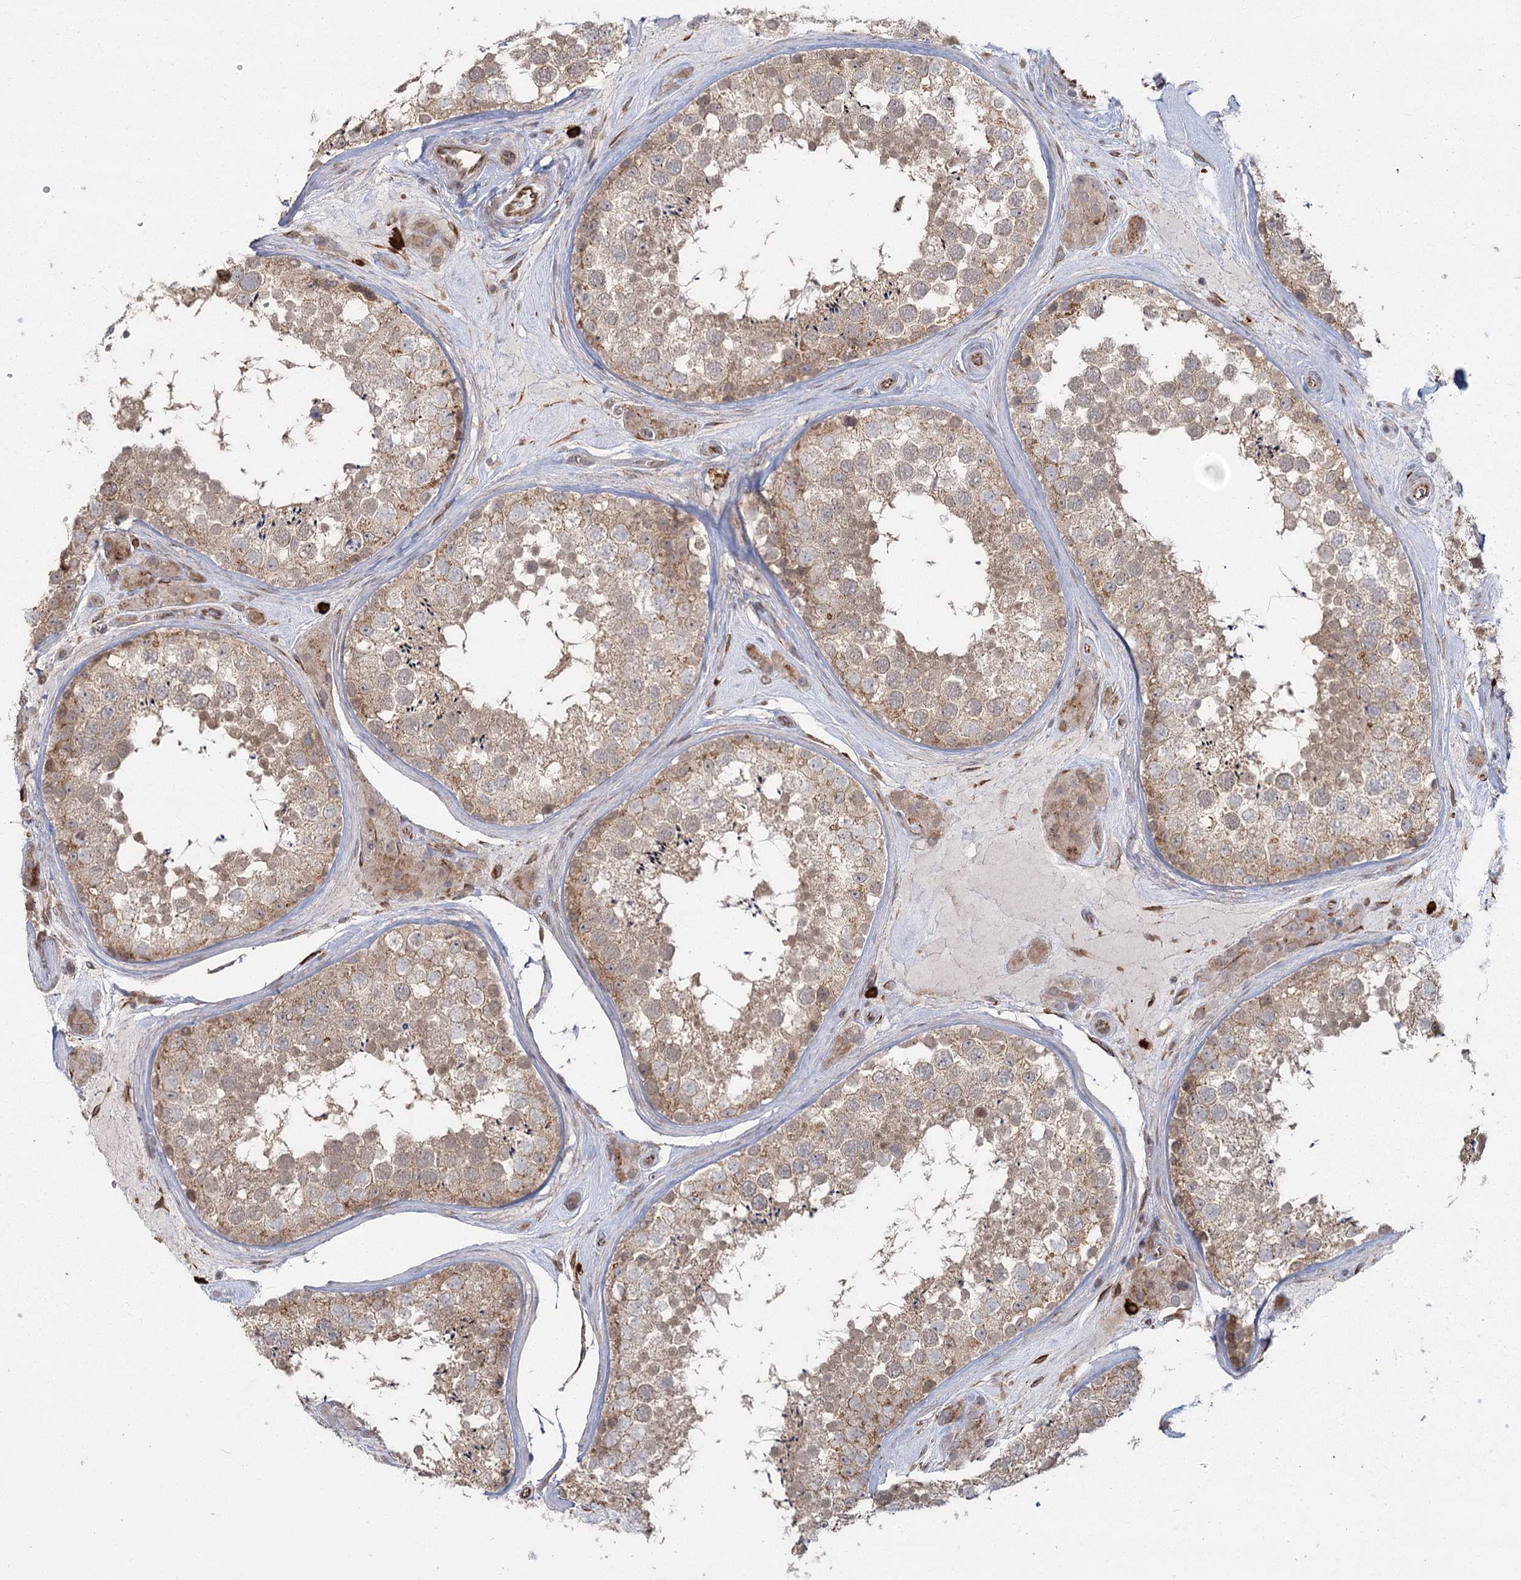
{"staining": {"intensity": "moderate", "quantity": ">75%", "location": "cytoplasmic/membranous"}, "tissue": "testis", "cell_type": "Cells in seminiferous ducts", "image_type": "normal", "snomed": [{"axis": "morphology", "description": "Normal tissue, NOS"}, {"axis": "topography", "description": "Testis"}], "caption": "A micrograph of human testis stained for a protein reveals moderate cytoplasmic/membranous brown staining in cells in seminiferous ducts. The staining is performed using DAB (3,3'-diaminobenzidine) brown chromogen to label protein expression. The nuclei are counter-stained blue using hematoxylin.", "gene": "AP2M1", "patient": {"sex": "male", "age": 46}}